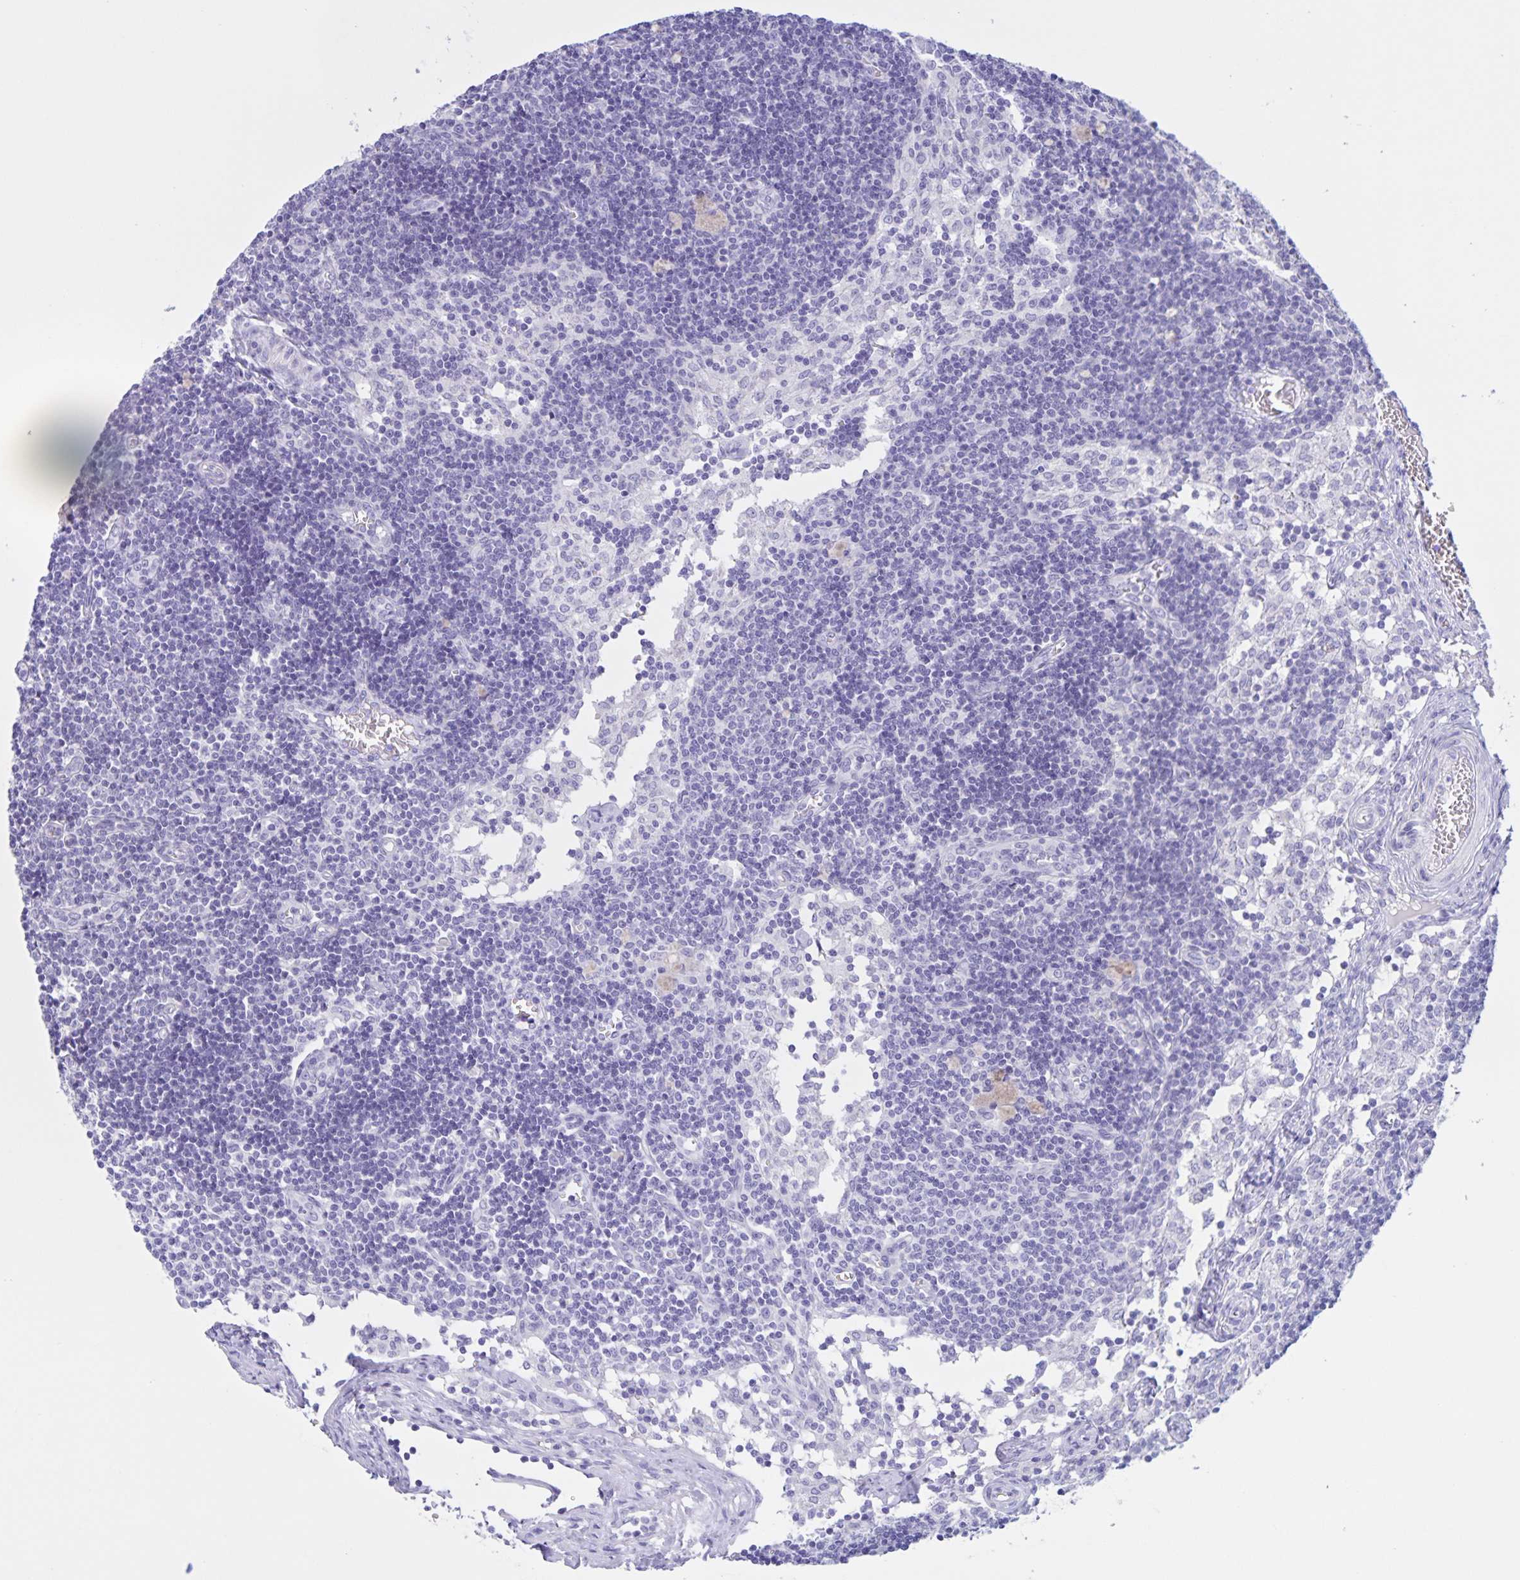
{"staining": {"intensity": "negative", "quantity": "none", "location": "none"}, "tissue": "lymph node", "cell_type": "Non-germinal center cells", "image_type": "normal", "snomed": [{"axis": "morphology", "description": "Normal tissue, NOS"}, {"axis": "topography", "description": "Lymph node"}], "caption": "The micrograph shows no staining of non-germinal center cells in unremarkable lymph node.", "gene": "TGIF2LX", "patient": {"sex": "female", "age": 31}}